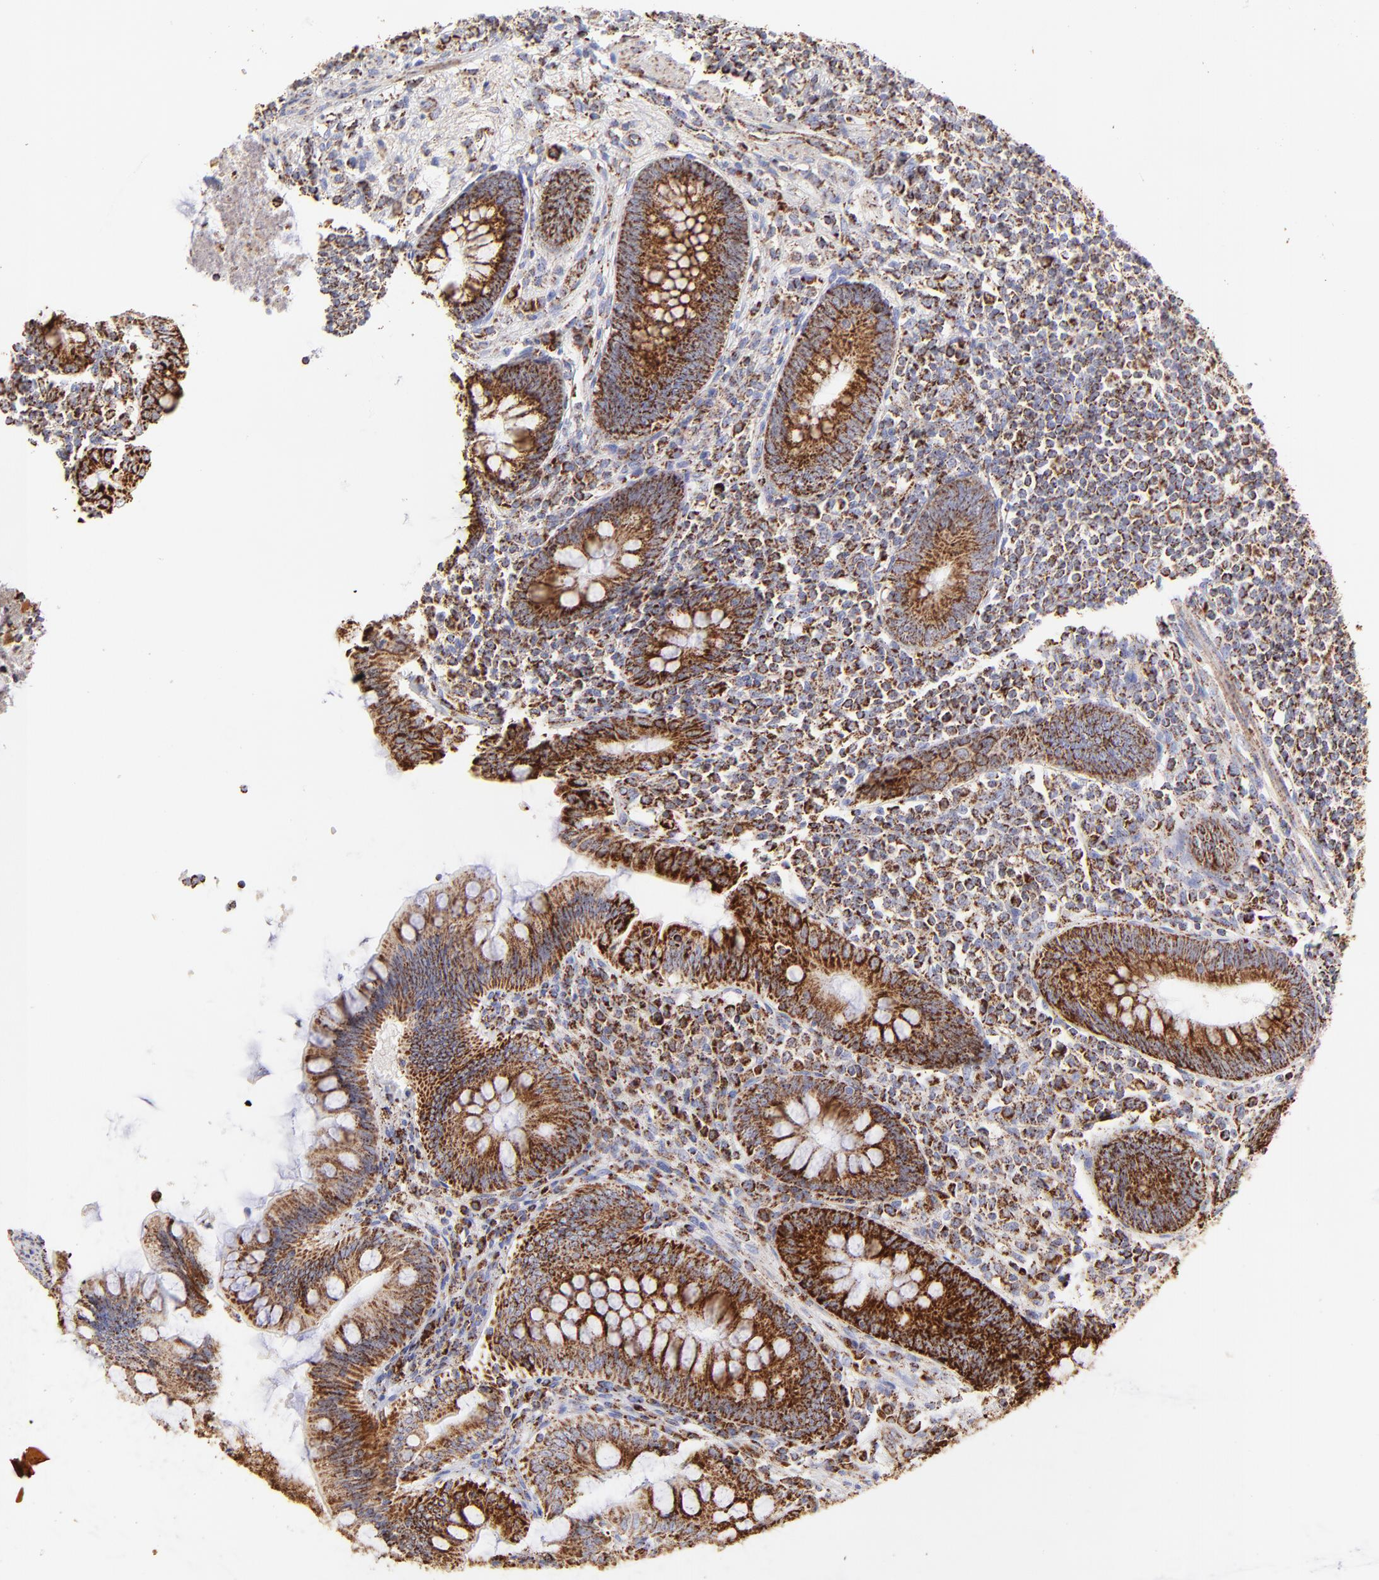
{"staining": {"intensity": "strong", "quantity": ">75%", "location": "cytoplasmic/membranous"}, "tissue": "appendix", "cell_type": "Glandular cells", "image_type": "normal", "snomed": [{"axis": "morphology", "description": "Normal tissue, NOS"}, {"axis": "topography", "description": "Appendix"}], "caption": "Immunohistochemical staining of unremarkable human appendix exhibits >75% levels of strong cytoplasmic/membranous protein staining in approximately >75% of glandular cells.", "gene": "ECH1", "patient": {"sex": "female", "age": 66}}